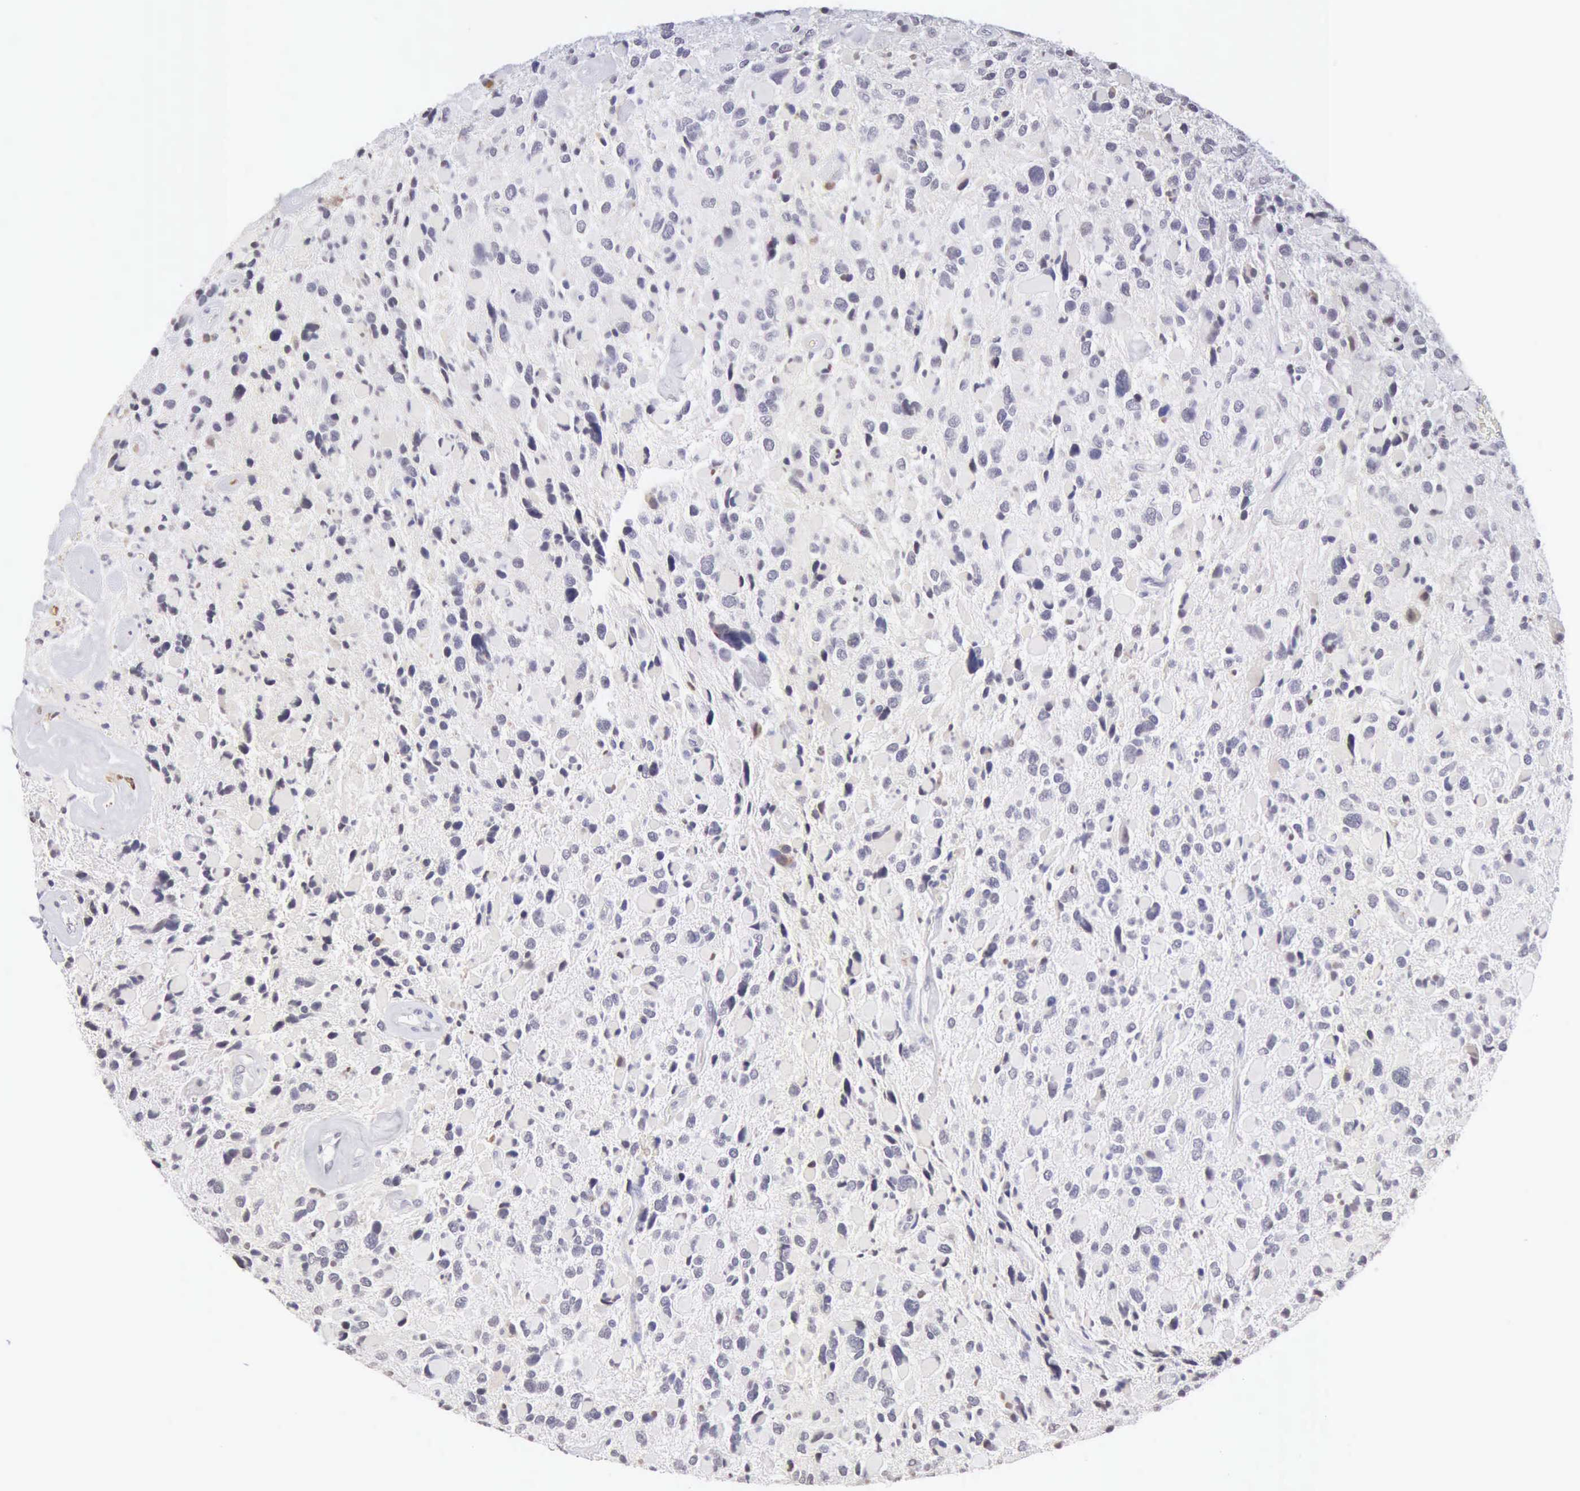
{"staining": {"intensity": "negative", "quantity": "none", "location": "none"}, "tissue": "glioma", "cell_type": "Tumor cells", "image_type": "cancer", "snomed": [{"axis": "morphology", "description": "Glioma, malignant, High grade"}, {"axis": "topography", "description": "Brain"}], "caption": "An immunohistochemistry micrograph of glioma is shown. There is no staining in tumor cells of glioma.", "gene": "RNASE1", "patient": {"sex": "female", "age": 37}}